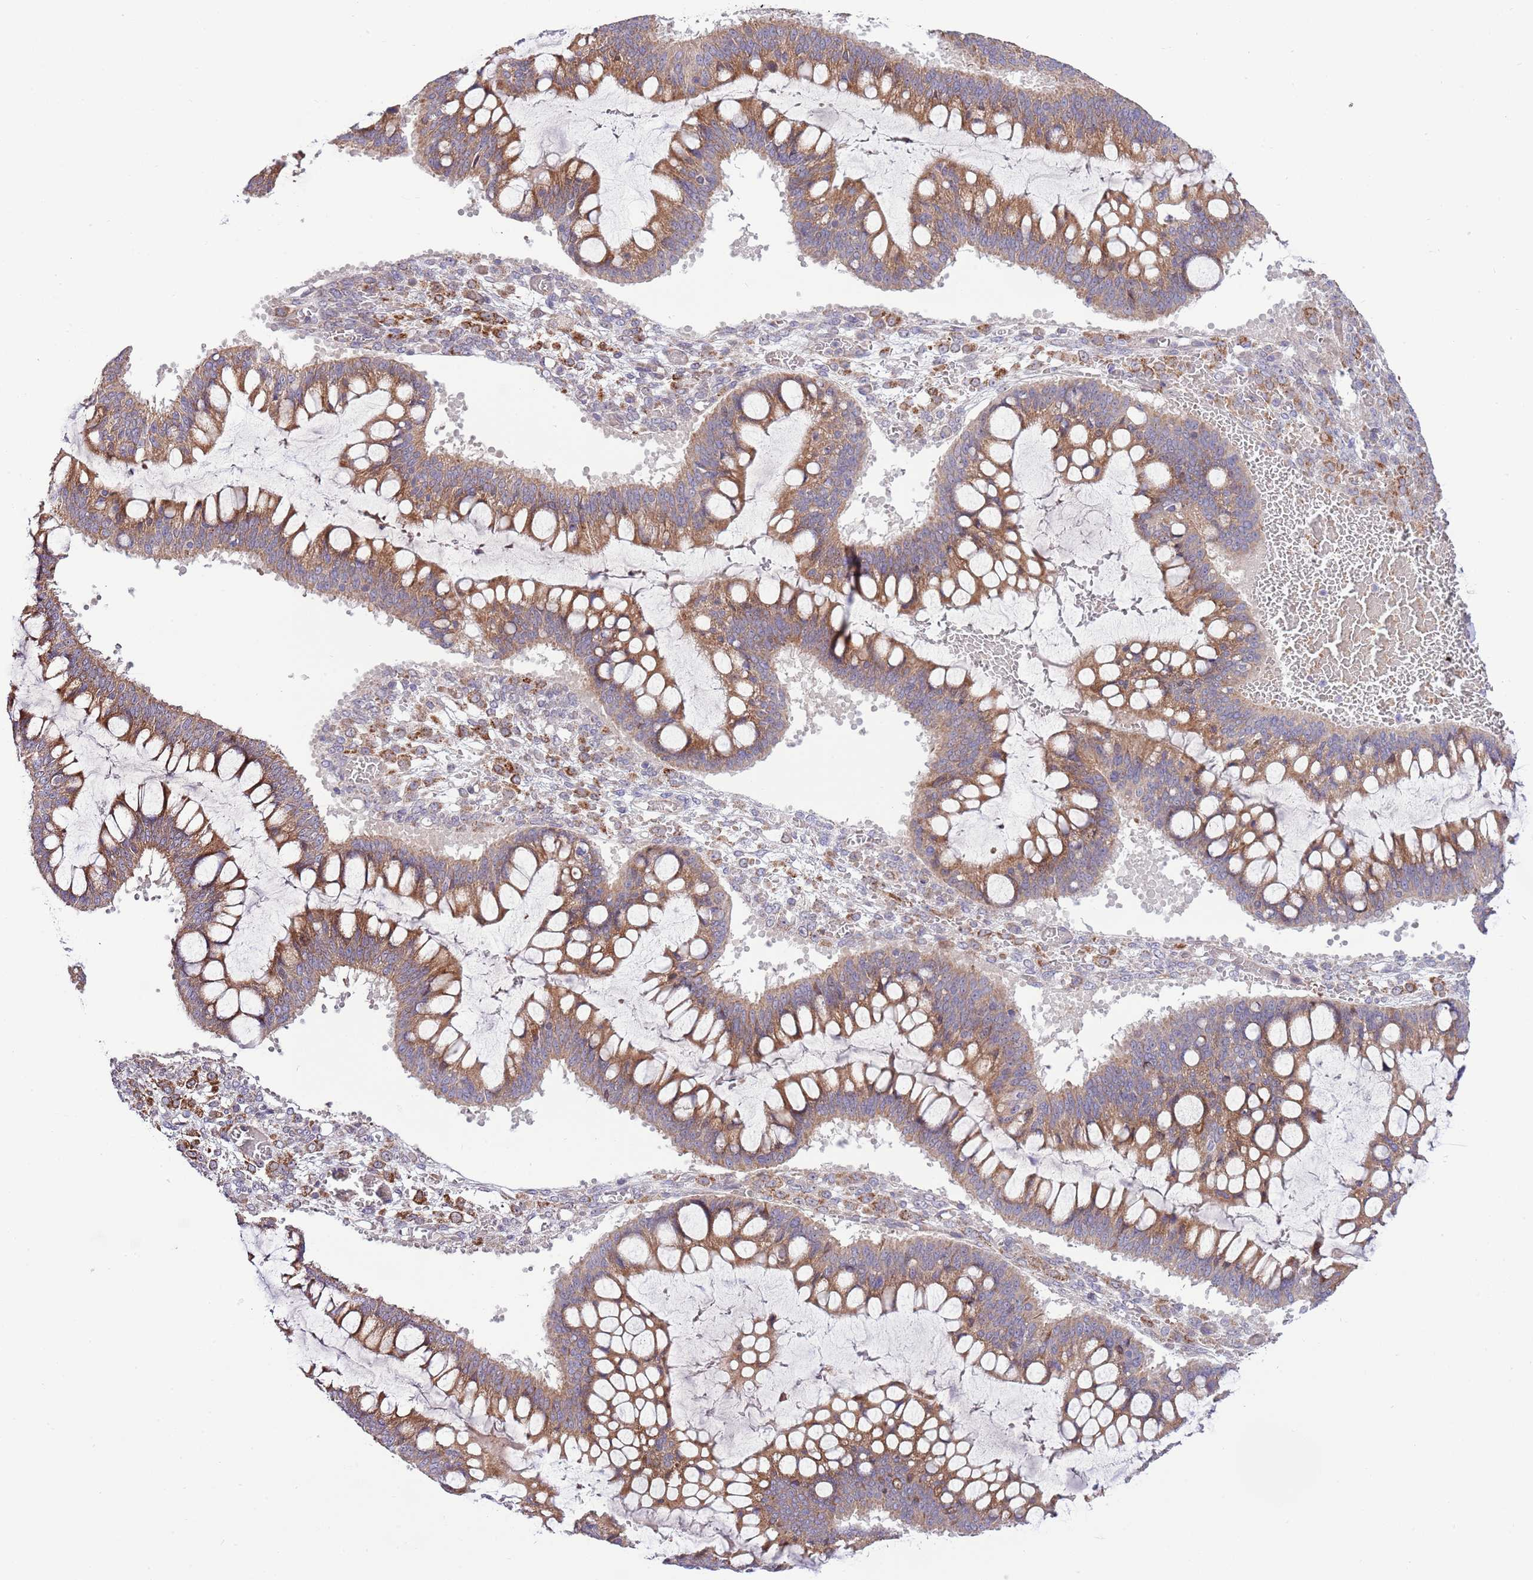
{"staining": {"intensity": "moderate", "quantity": ">75%", "location": "cytoplasmic/membranous"}, "tissue": "ovarian cancer", "cell_type": "Tumor cells", "image_type": "cancer", "snomed": [{"axis": "morphology", "description": "Cystadenocarcinoma, mucinous, NOS"}, {"axis": "topography", "description": "Ovary"}], "caption": "This histopathology image demonstrates mucinous cystadenocarcinoma (ovarian) stained with immunohistochemistry to label a protein in brown. The cytoplasmic/membranous of tumor cells show moderate positivity for the protein. Nuclei are counter-stained blue.", "gene": "DAND5", "patient": {"sex": "female", "age": 73}}